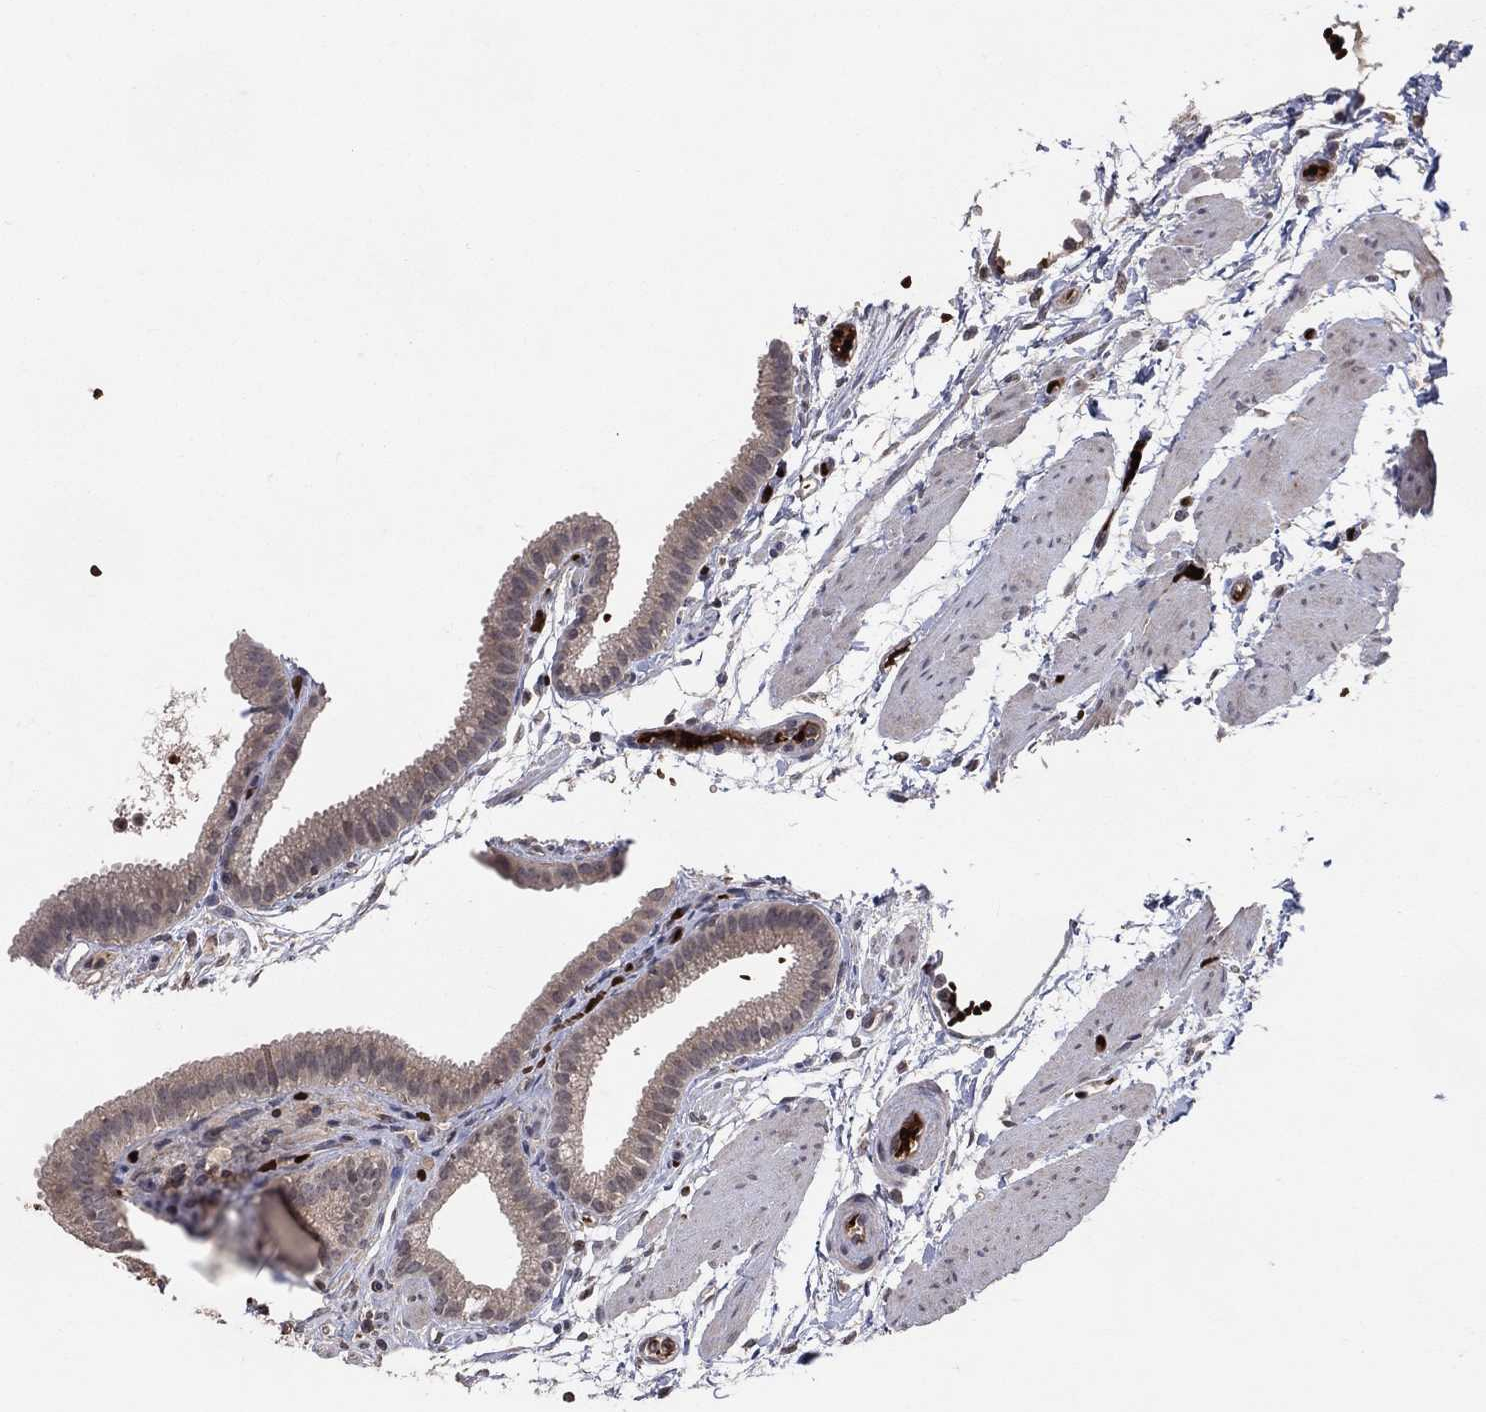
{"staining": {"intensity": "negative", "quantity": "none", "location": "none"}, "tissue": "gallbladder", "cell_type": "Glandular cells", "image_type": "normal", "snomed": [{"axis": "morphology", "description": "Normal tissue, NOS"}, {"axis": "topography", "description": "Gallbladder"}, {"axis": "topography", "description": "Peripheral nerve tissue"}], "caption": "The histopathology image displays no staining of glandular cells in benign gallbladder.", "gene": "DNAH7", "patient": {"sex": "female", "age": 45}}